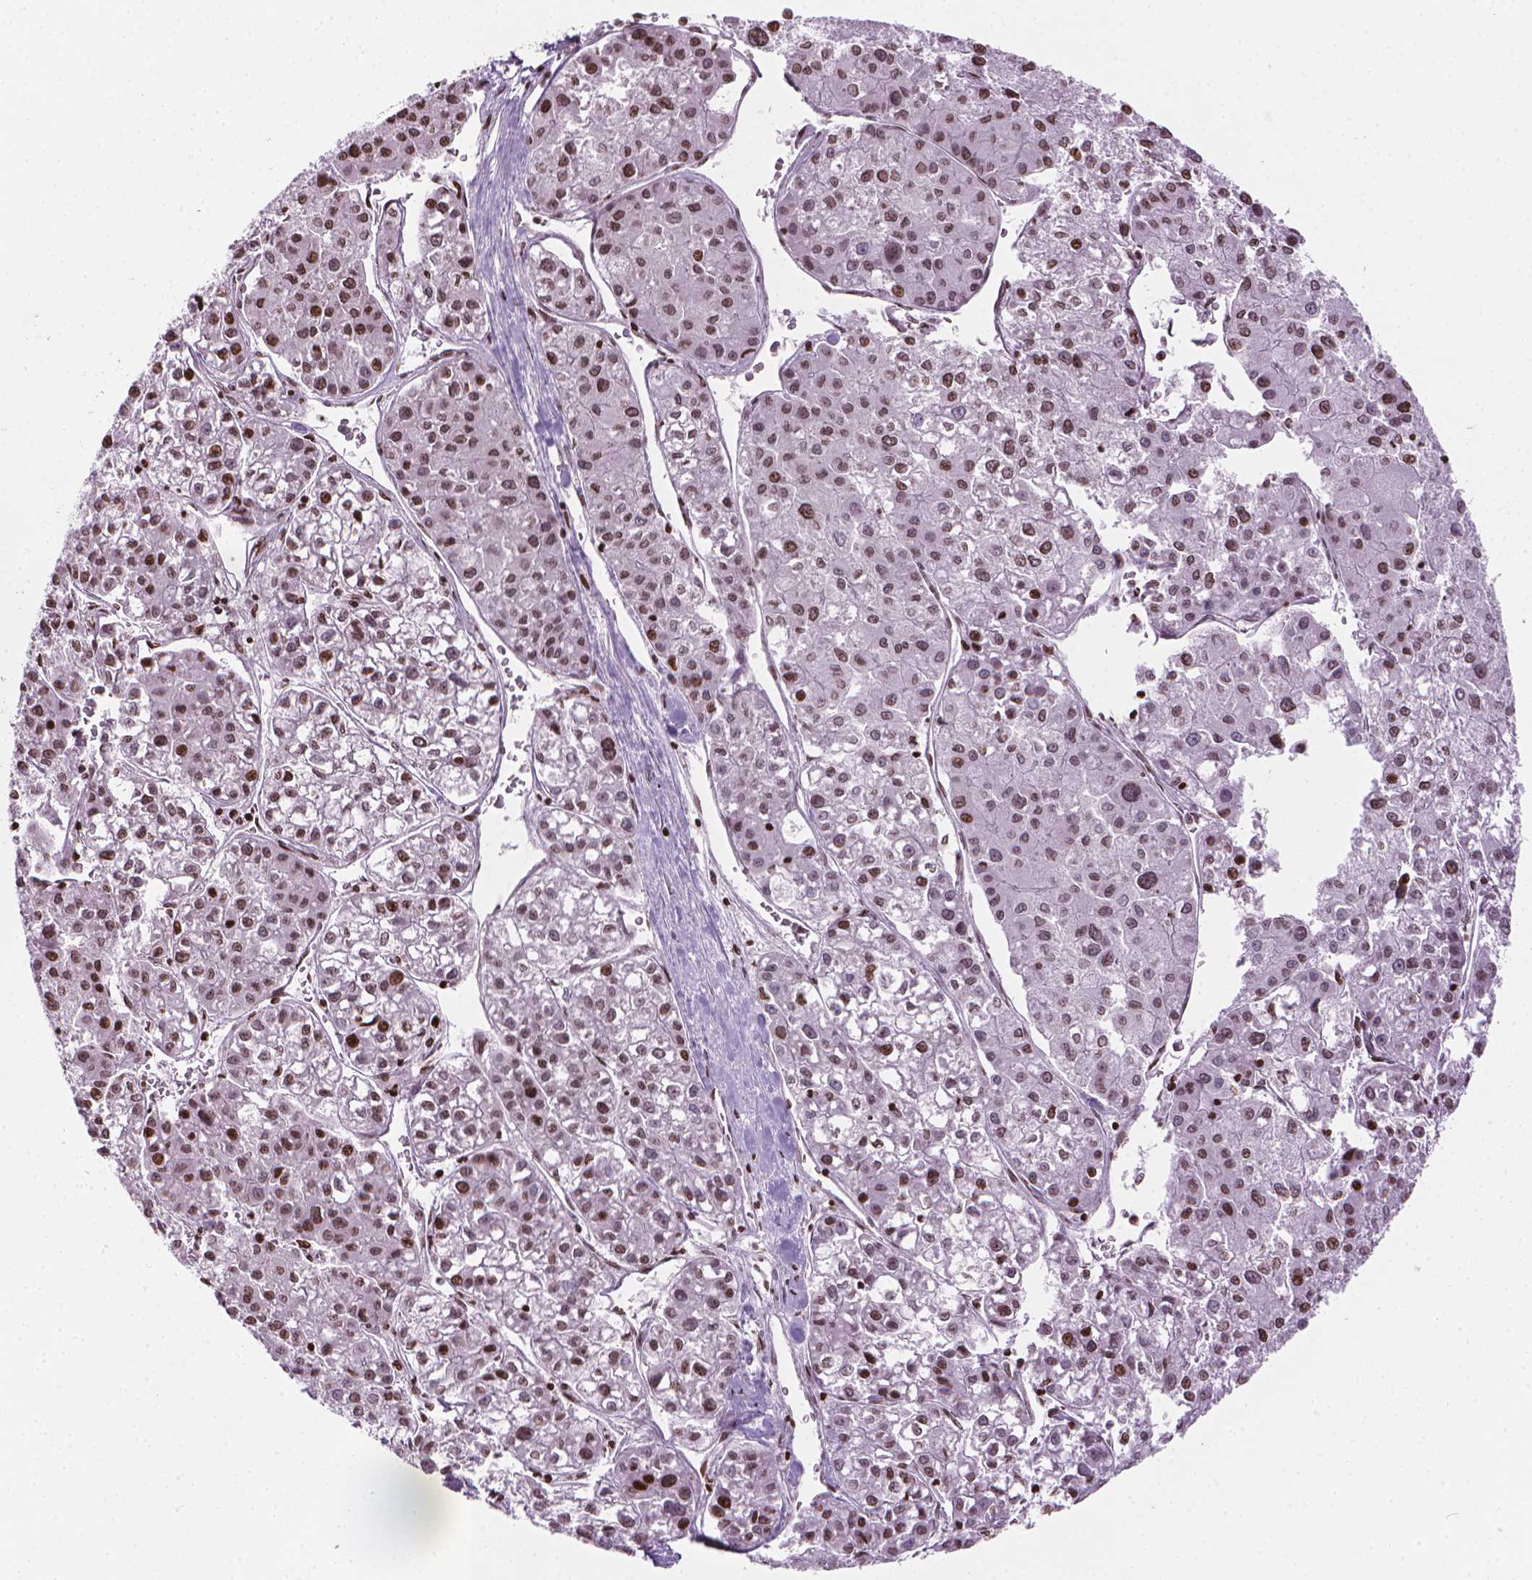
{"staining": {"intensity": "strong", "quantity": "25%-75%", "location": "nuclear"}, "tissue": "liver cancer", "cell_type": "Tumor cells", "image_type": "cancer", "snomed": [{"axis": "morphology", "description": "Carcinoma, Hepatocellular, NOS"}, {"axis": "topography", "description": "Liver"}], "caption": "Human liver cancer (hepatocellular carcinoma) stained for a protein (brown) demonstrates strong nuclear positive staining in about 25%-75% of tumor cells.", "gene": "PIP4K2A", "patient": {"sex": "male", "age": 73}}